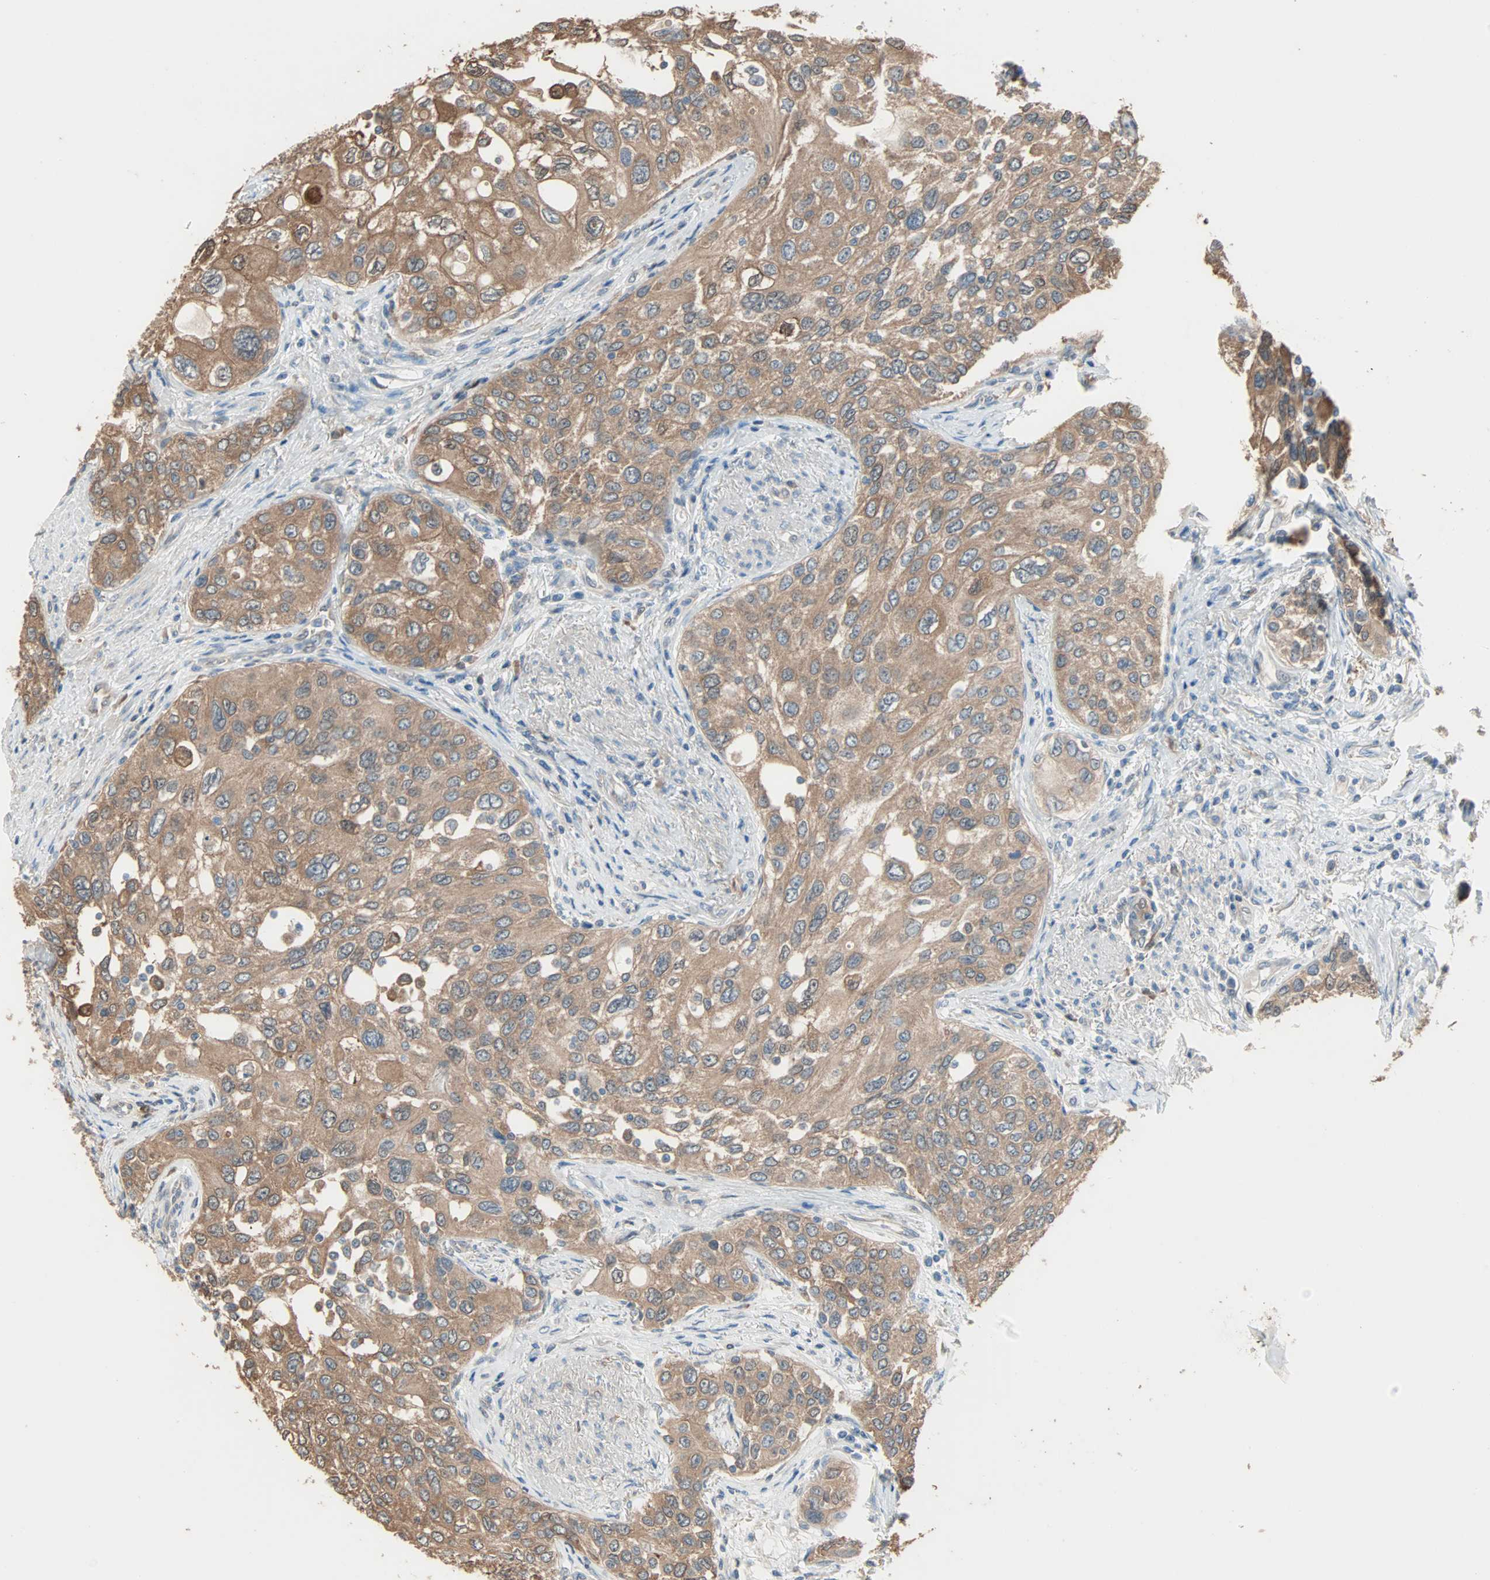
{"staining": {"intensity": "moderate", "quantity": ">75%", "location": "cytoplasmic/membranous"}, "tissue": "urothelial cancer", "cell_type": "Tumor cells", "image_type": "cancer", "snomed": [{"axis": "morphology", "description": "Urothelial carcinoma, High grade"}, {"axis": "topography", "description": "Urinary bladder"}], "caption": "Tumor cells show medium levels of moderate cytoplasmic/membranous expression in approximately >75% of cells in urothelial cancer.", "gene": "PRDX1", "patient": {"sex": "female", "age": 56}}